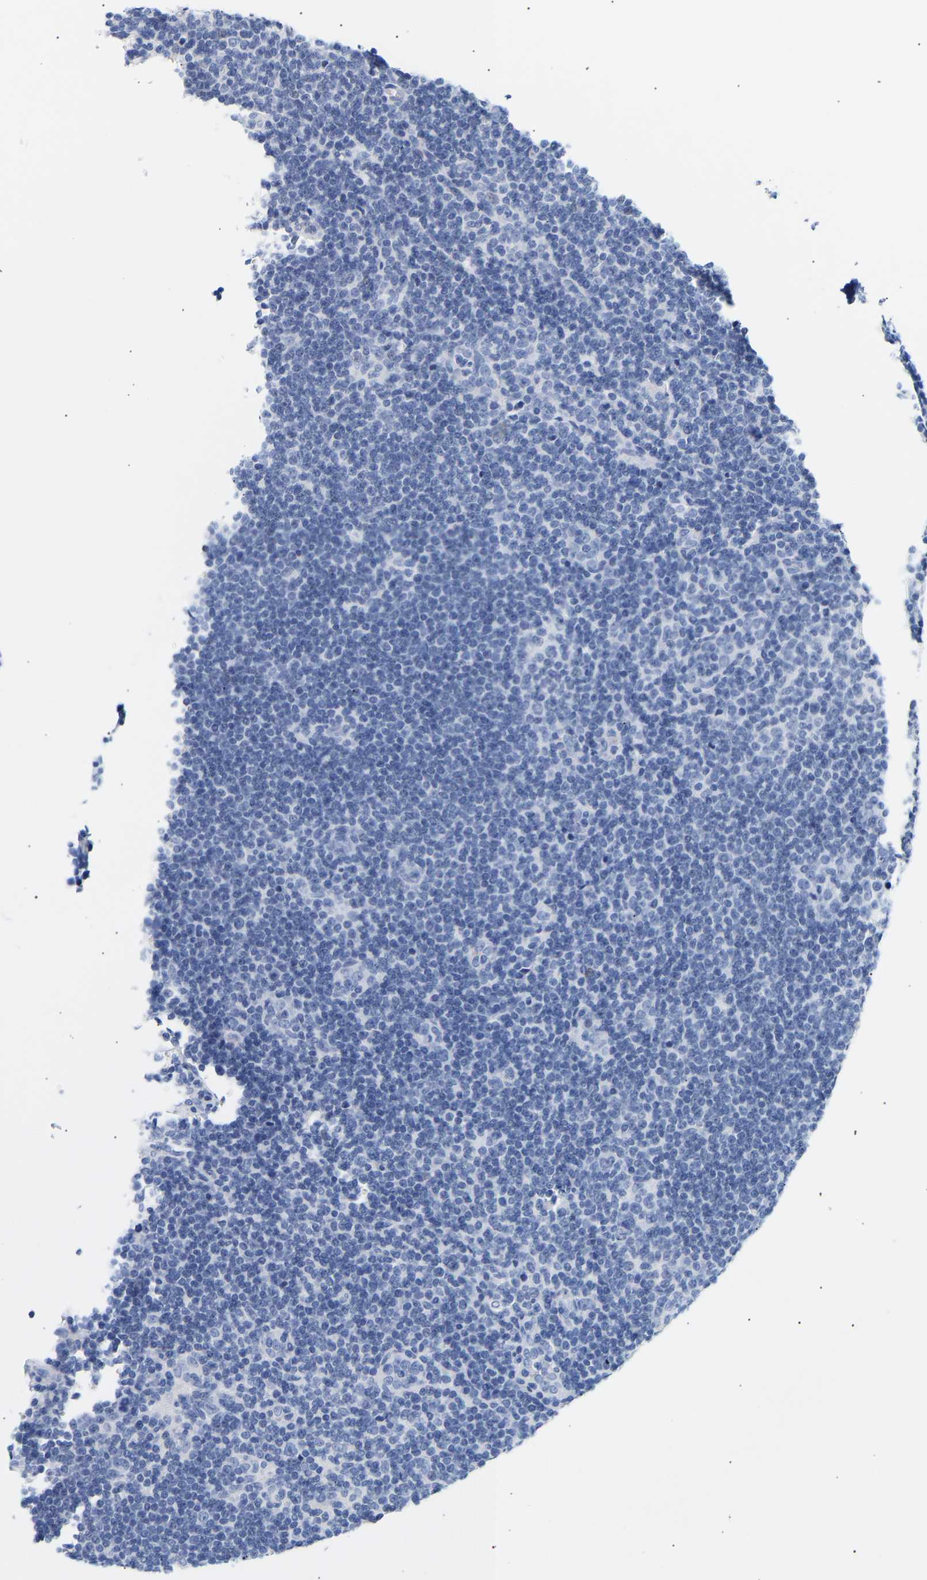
{"staining": {"intensity": "negative", "quantity": "none", "location": "none"}, "tissue": "lymphoma", "cell_type": "Tumor cells", "image_type": "cancer", "snomed": [{"axis": "morphology", "description": "Hodgkin's disease, NOS"}, {"axis": "topography", "description": "Lymph node"}], "caption": "Lymphoma was stained to show a protein in brown. There is no significant expression in tumor cells.", "gene": "SPINK2", "patient": {"sex": "female", "age": 57}}